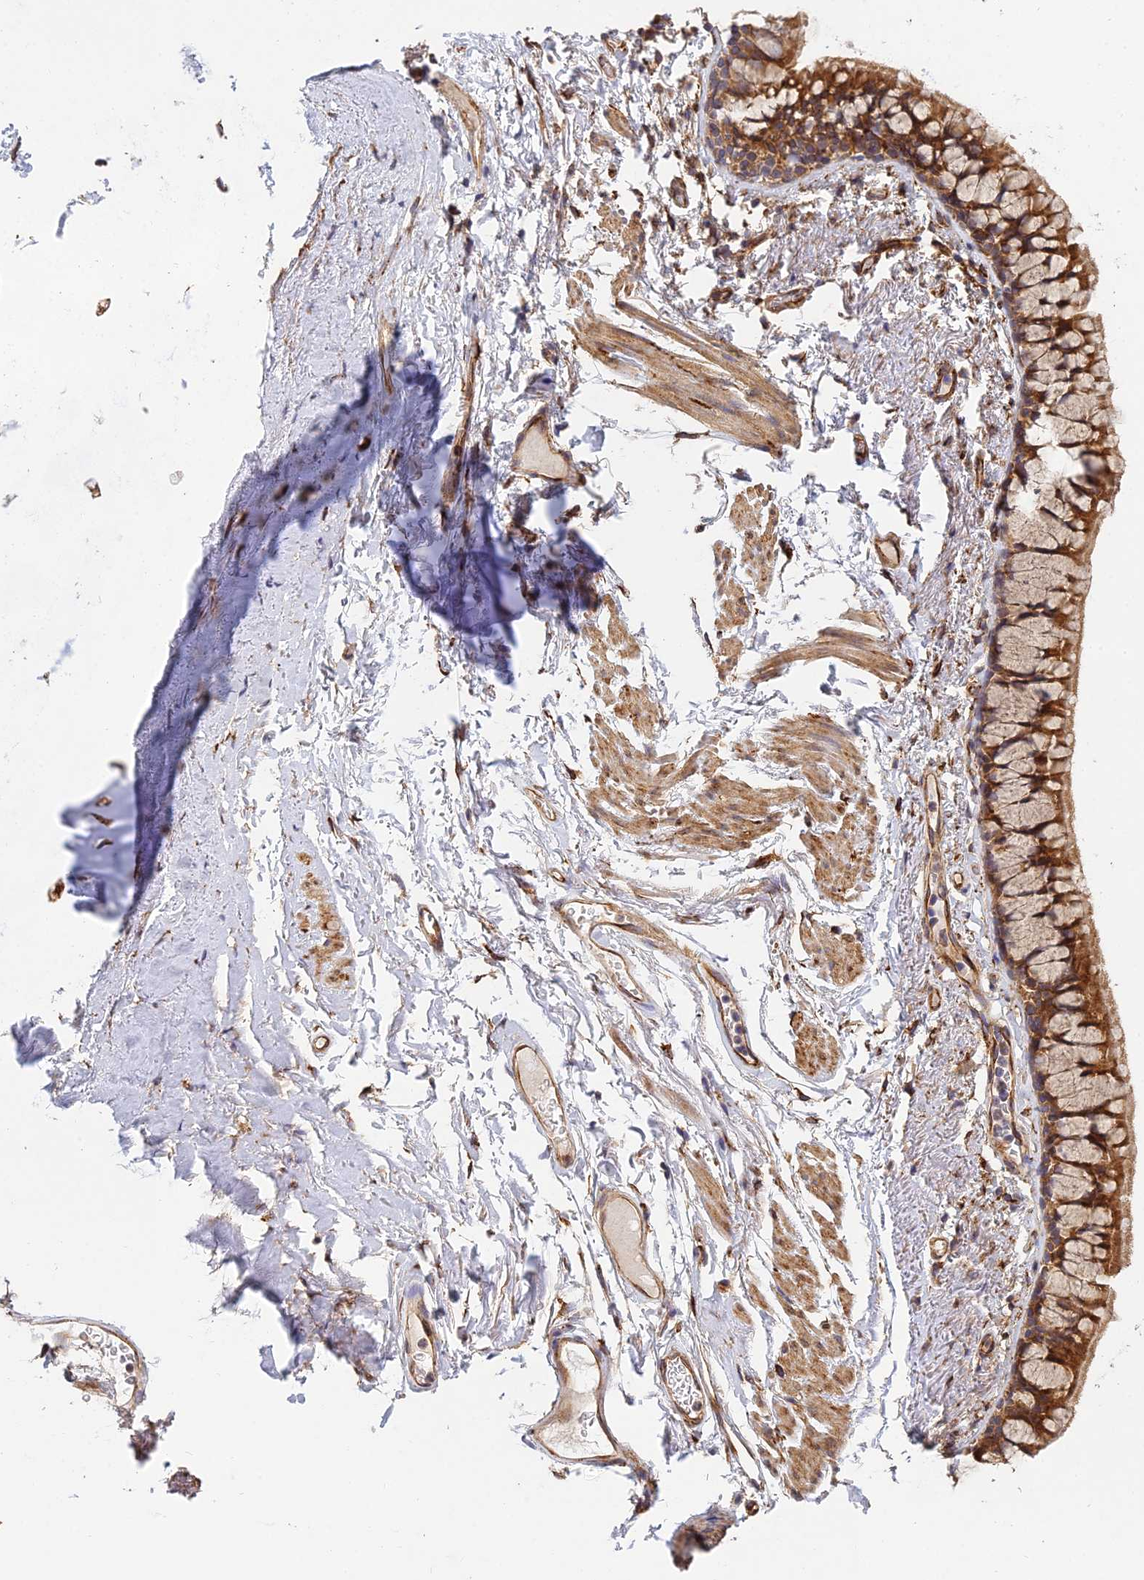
{"staining": {"intensity": "moderate", "quantity": "<25%", "location": "cytoplasmic/membranous"}, "tissue": "adipose tissue", "cell_type": "Adipocytes", "image_type": "normal", "snomed": [{"axis": "morphology", "description": "Normal tissue, NOS"}, {"axis": "topography", "description": "Cartilage tissue"}, {"axis": "topography", "description": "Bronchus"}], "caption": "IHC of unremarkable adipose tissue displays low levels of moderate cytoplasmic/membranous positivity in about <25% of adipocytes.", "gene": "NDUFAF7", "patient": {"sex": "female", "age": 73}}